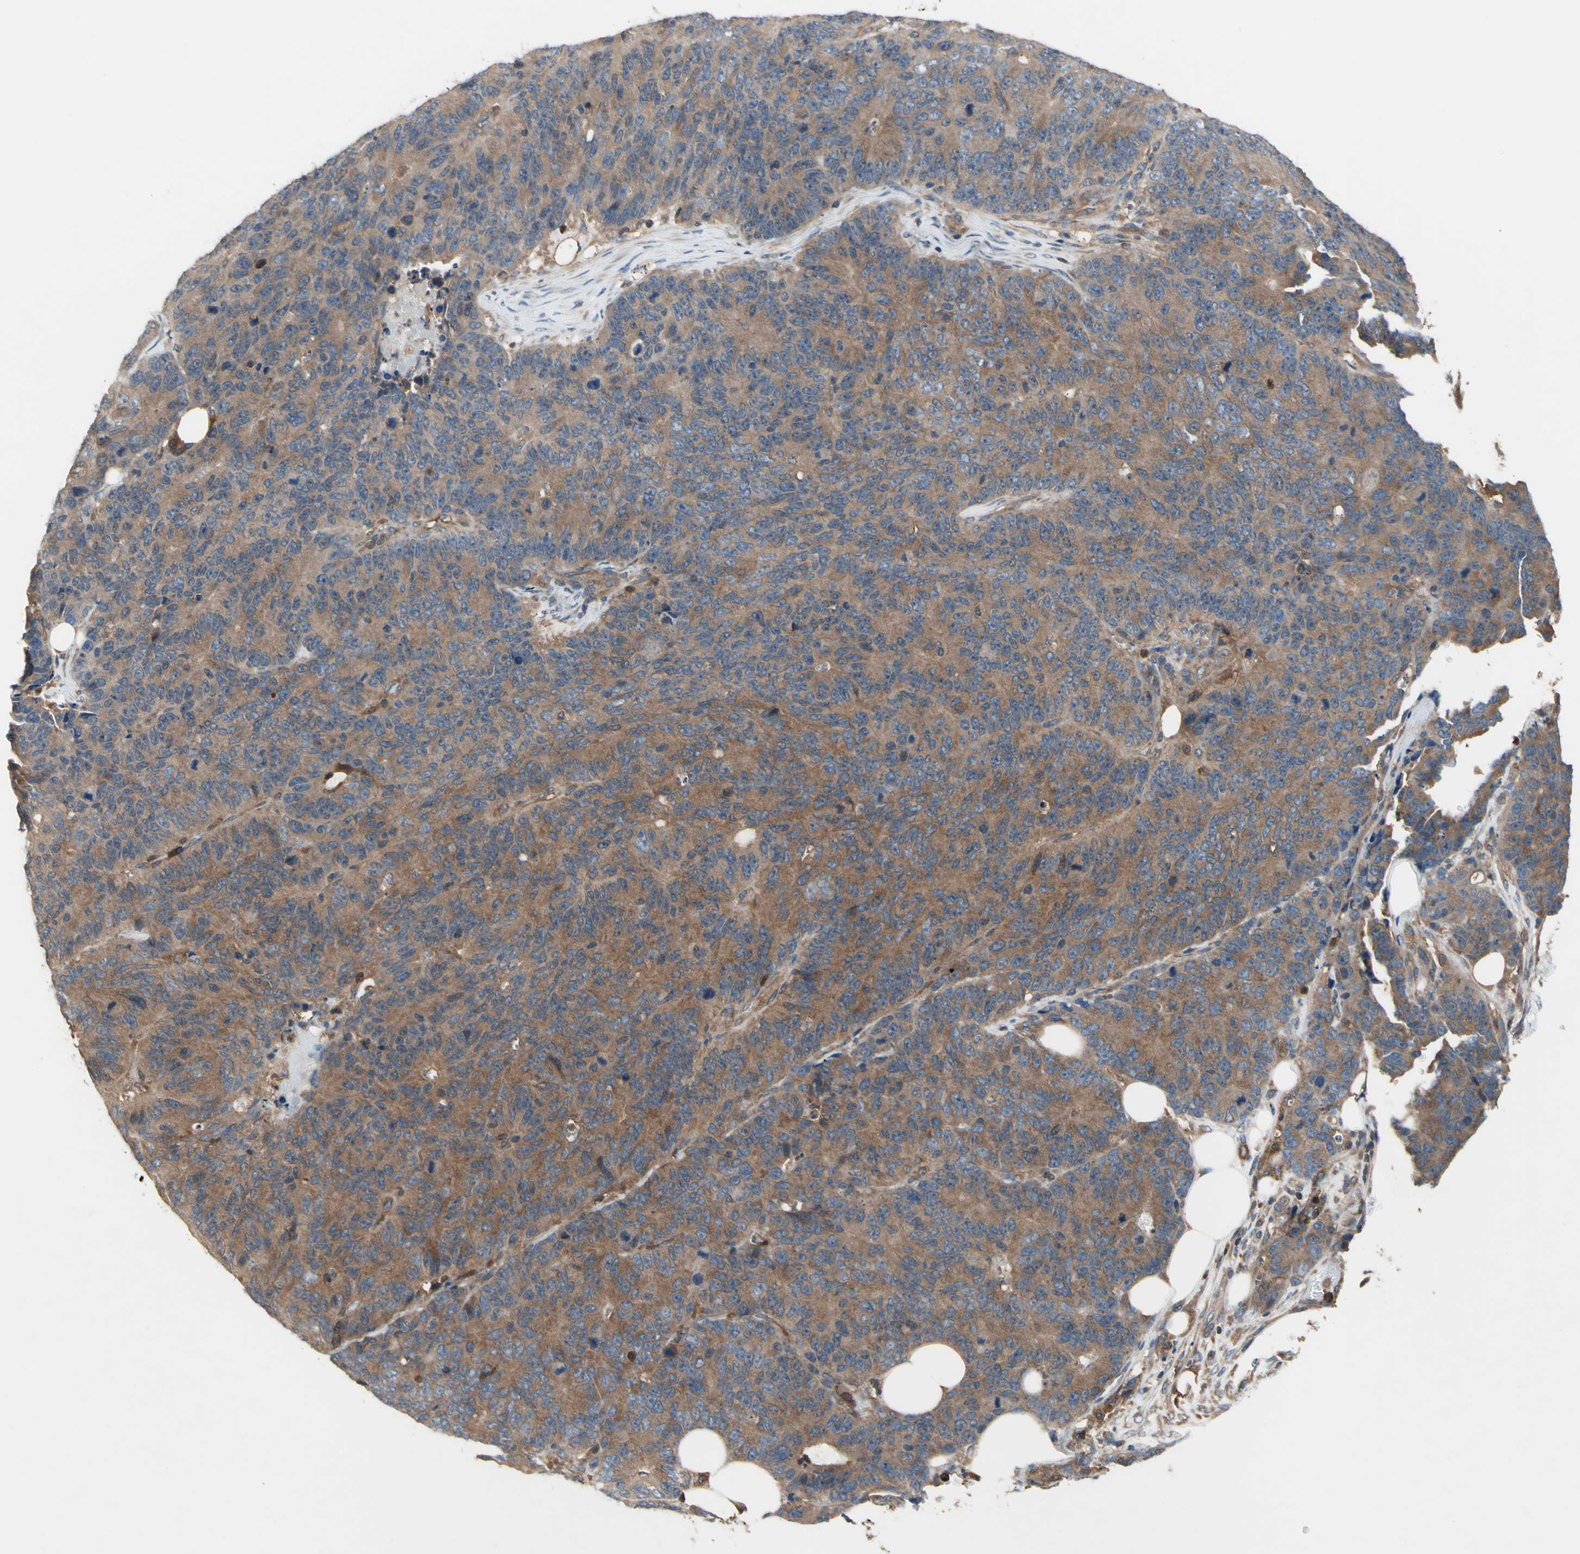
{"staining": {"intensity": "strong", "quantity": ">75%", "location": "cytoplasmic/membranous"}, "tissue": "colorectal cancer", "cell_type": "Tumor cells", "image_type": "cancer", "snomed": [{"axis": "morphology", "description": "Adenocarcinoma, NOS"}, {"axis": "topography", "description": "Colon"}], "caption": "DAB immunohistochemical staining of human colorectal cancer (adenocarcinoma) exhibits strong cytoplasmic/membranous protein expression in about >75% of tumor cells.", "gene": "CAPN1", "patient": {"sex": "female", "age": 86}}